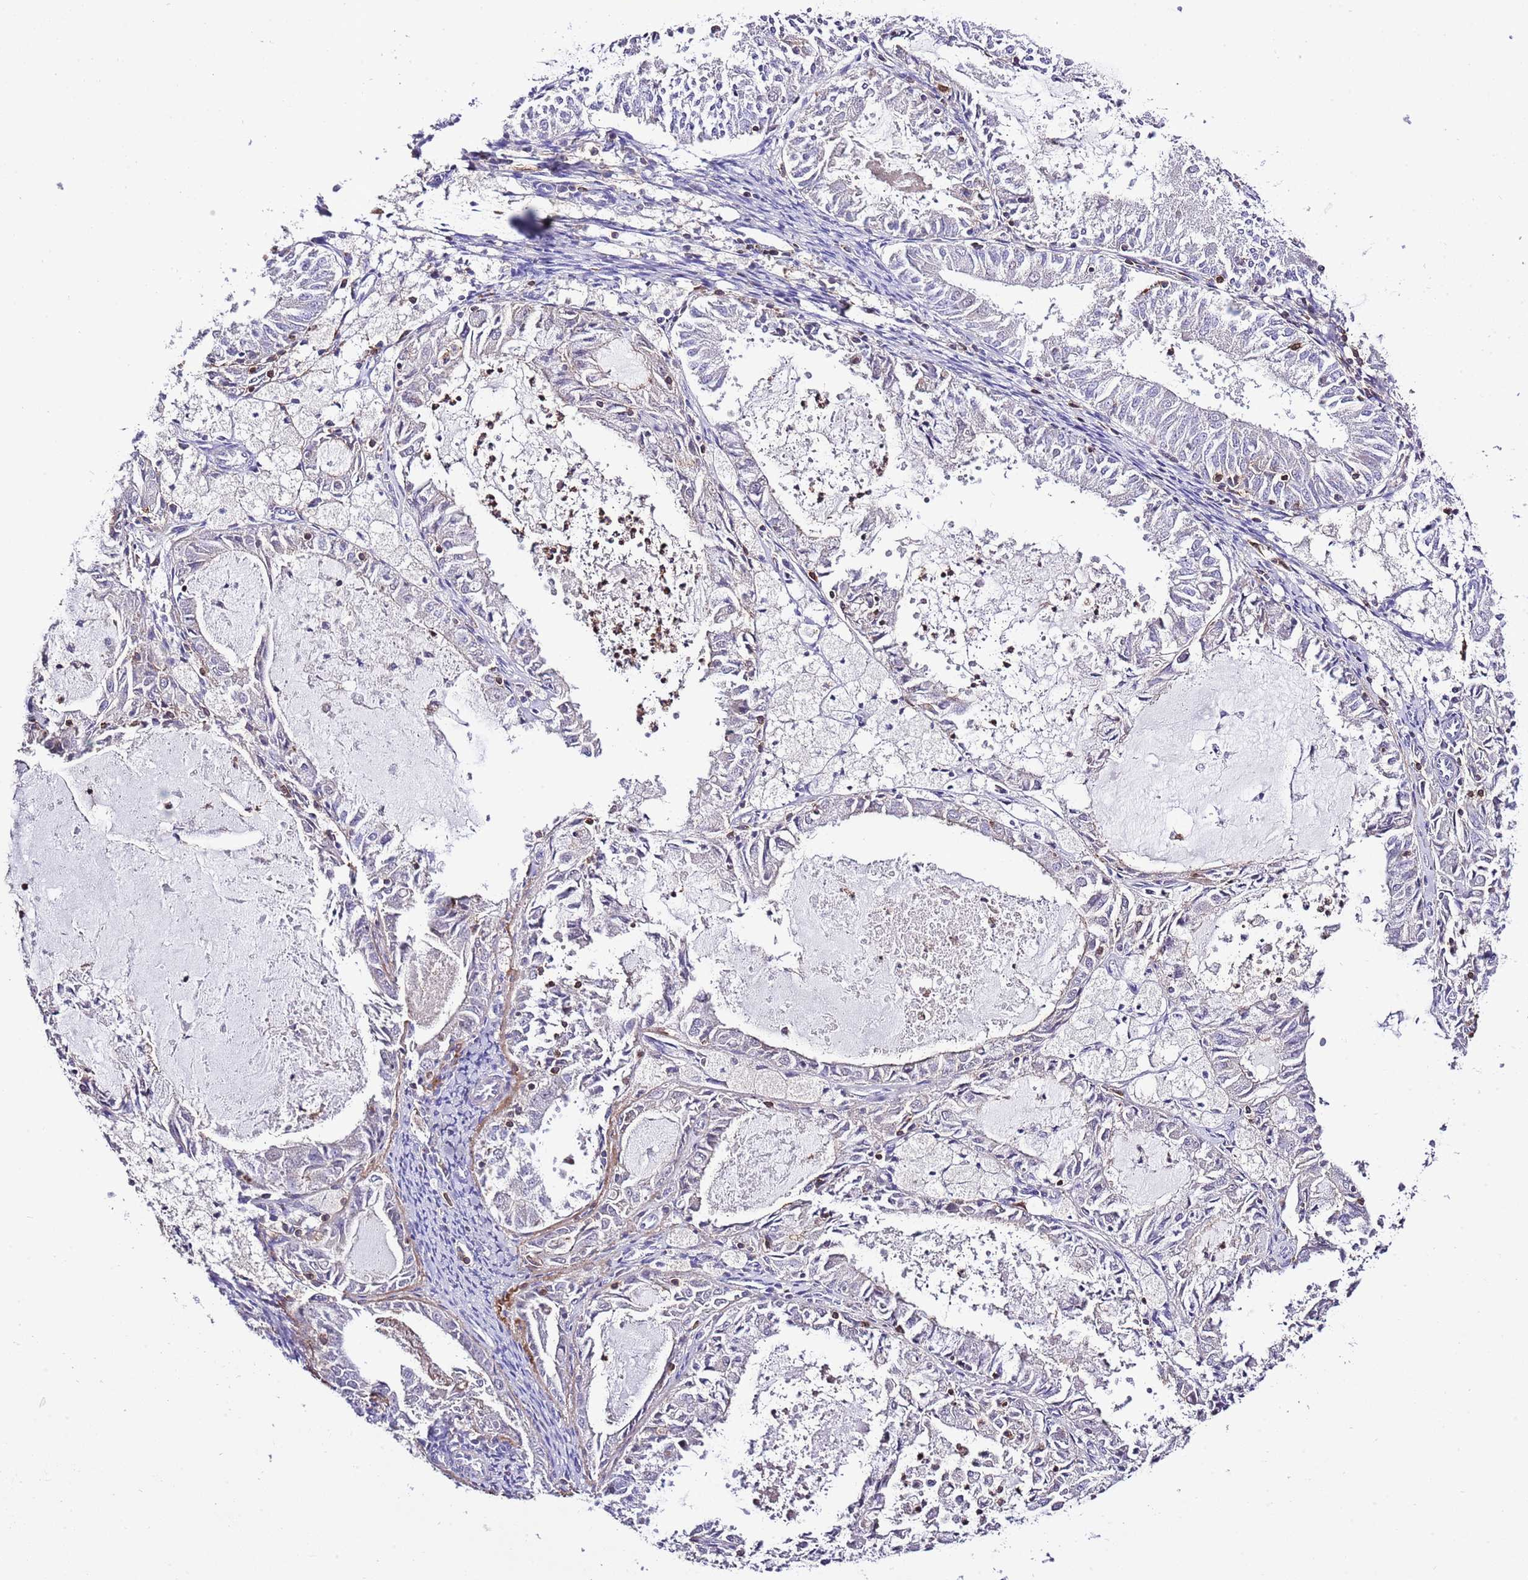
{"staining": {"intensity": "negative", "quantity": "none", "location": "none"}, "tissue": "endometrial cancer", "cell_type": "Tumor cells", "image_type": "cancer", "snomed": [{"axis": "morphology", "description": "Adenocarcinoma, NOS"}, {"axis": "topography", "description": "Endometrium"}], "caption": "DAB immunohistochemical staining of adenocarcinoma (endometrial) exhibits no significant expression in tumor cells.", "gene": "EFHD1", "patient": {"sex": "female", "age": 57}}